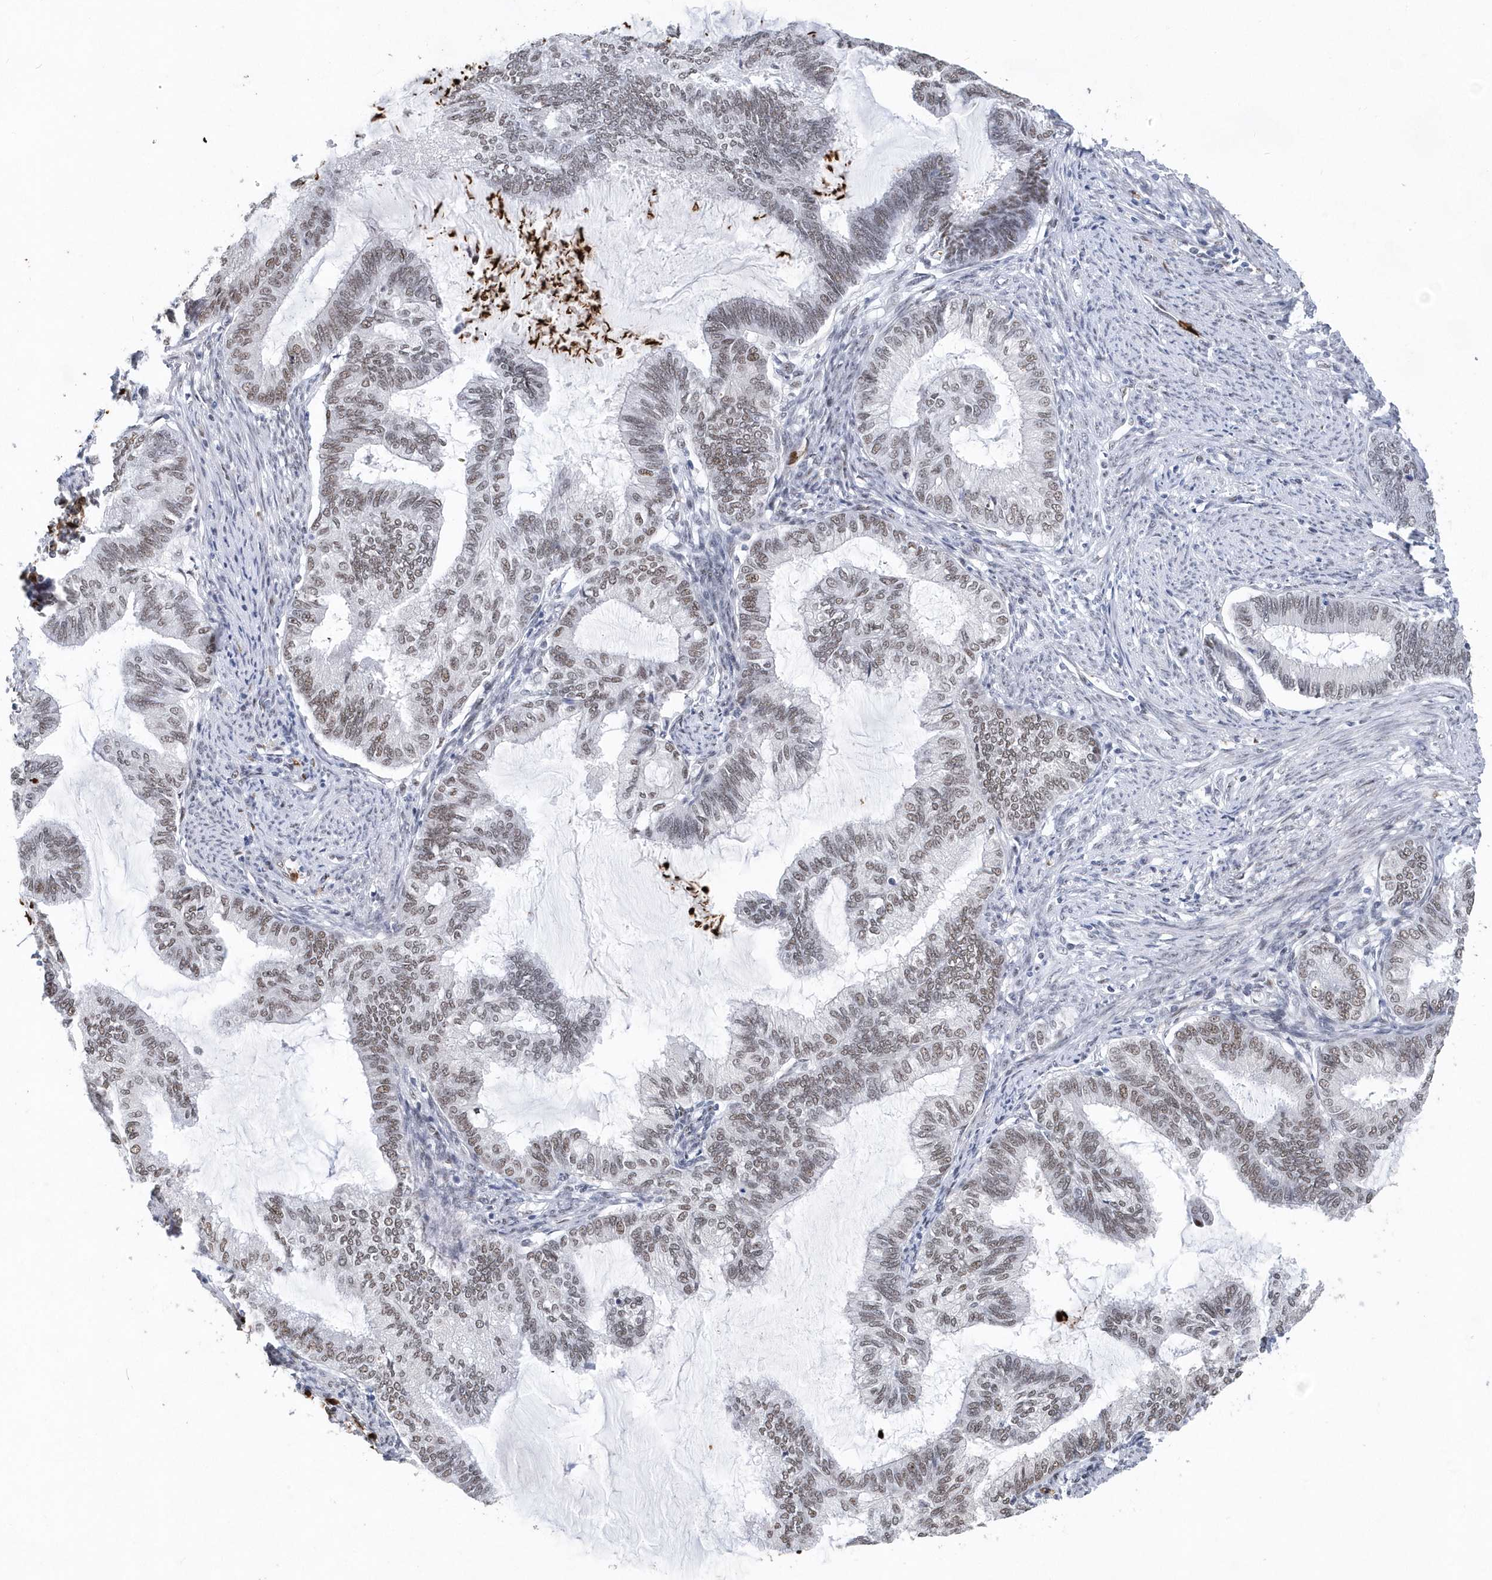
{"staining": {"intensity": "moderate", "quantity": ">75%", "location": "nuclear"}, "tissue": "endometrial cancer", "cell_type": "Tumor cells", "image_type": "cancer", "snomed": [{"axis": "morphology", "description": "Adenocarcinoma, NOS"}, {"axis": "topography", "description": "Endometrium"}], "caption": "IHC (DAB) staining of endometrial cancer displays moderate nuclear protein positivity in about >75% of tumor cells.", "gene": "RPP30", "patient": {"sex": "female", "age": 86}}